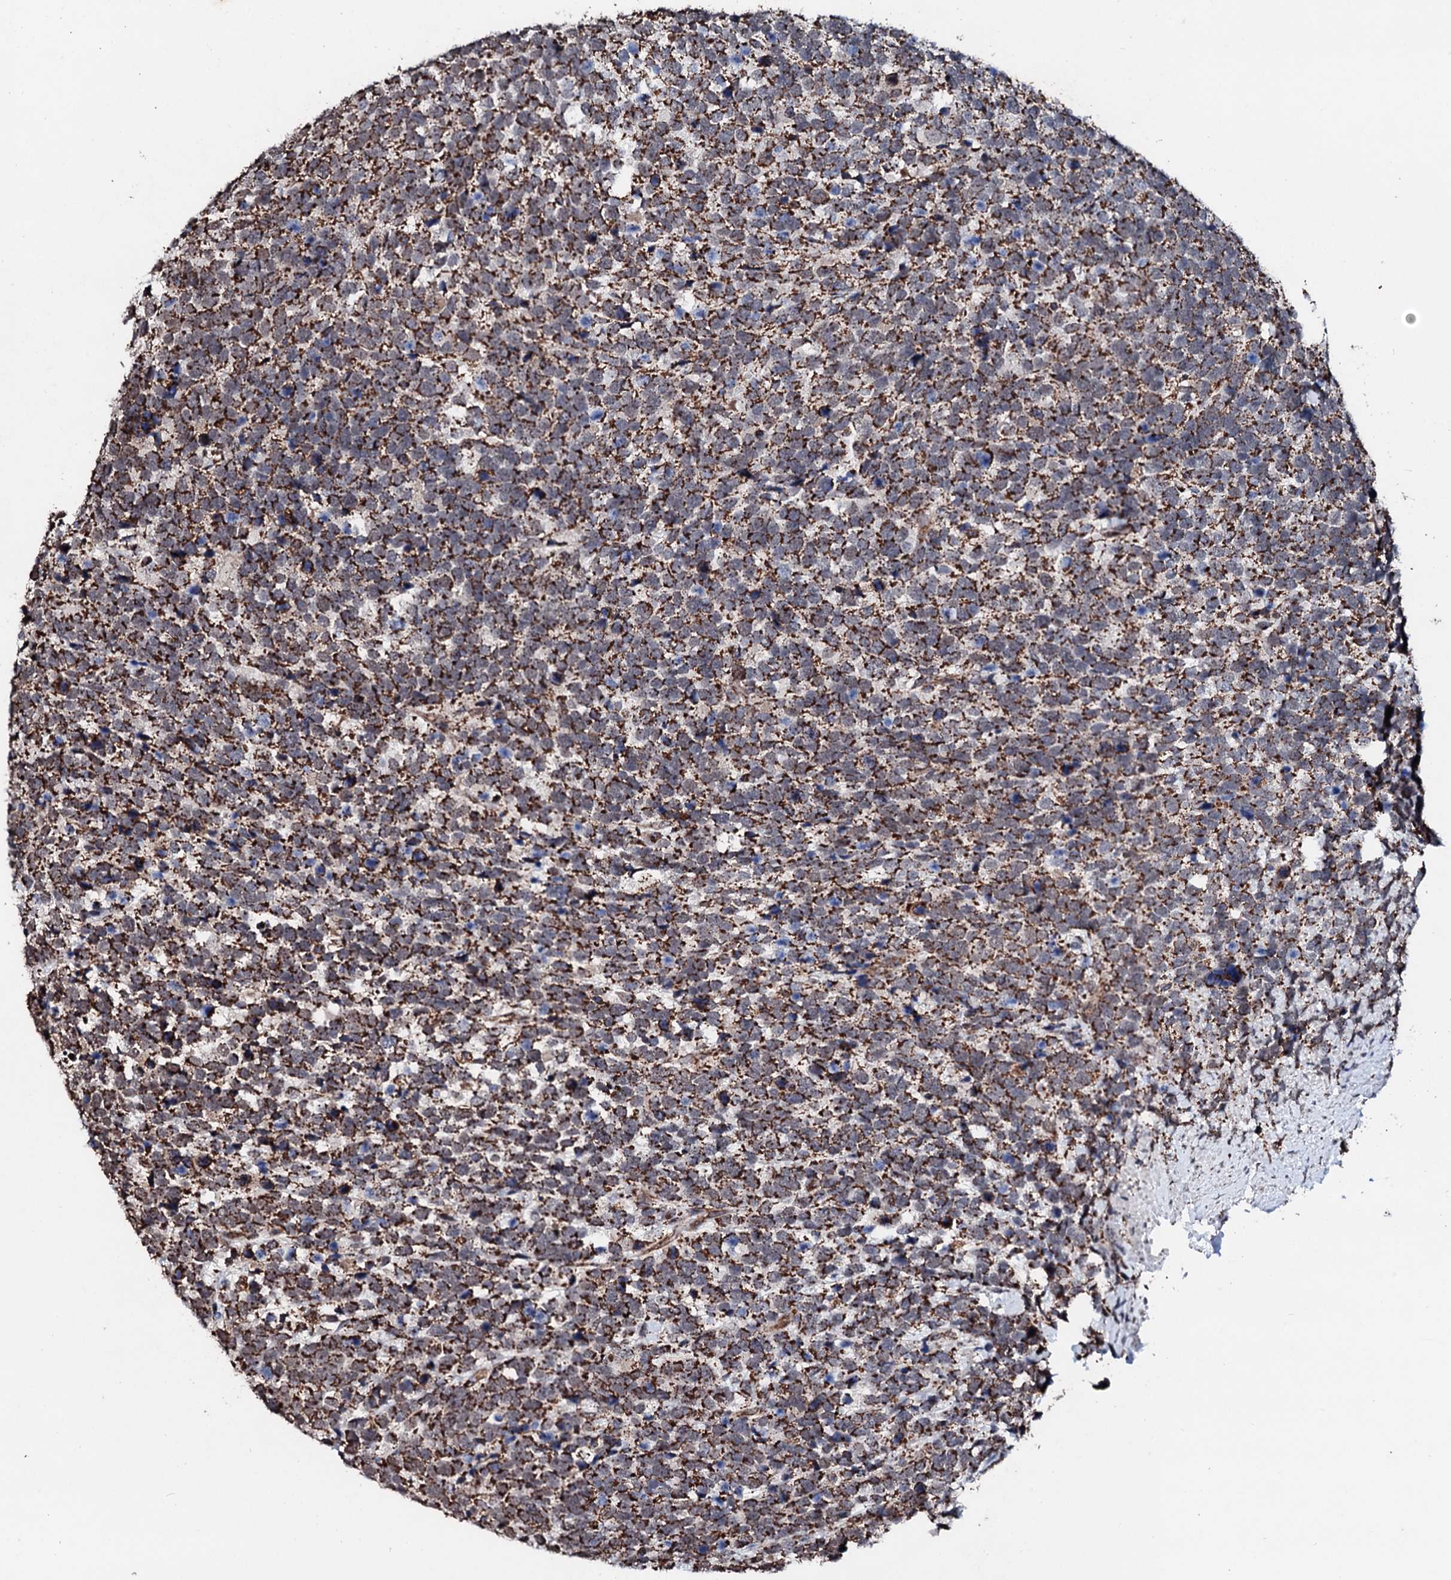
{"staining": {"intensity": "moderate", "quantity": ">75%", "location": "cytoplasmic/membranous"}, "tissue": "urothelial cancer", "cell_type": "Tumor cells", "image_type": "cancer", "snomed": [{"axis": "morphology", "description": "Urothelial carcinoma, High grade"}, {"axis": "topography", "description": "Urinary bladder"}], "caption": "This image reveals immunohistochemistry (IHC) staining of human urothelial cancer, with medium moderate cytoplasmic/membranous positivity in approximately >75% of tumor cells.", "gene": "SECISBP2L", "patient": {"sex": "female", "age": 82}}